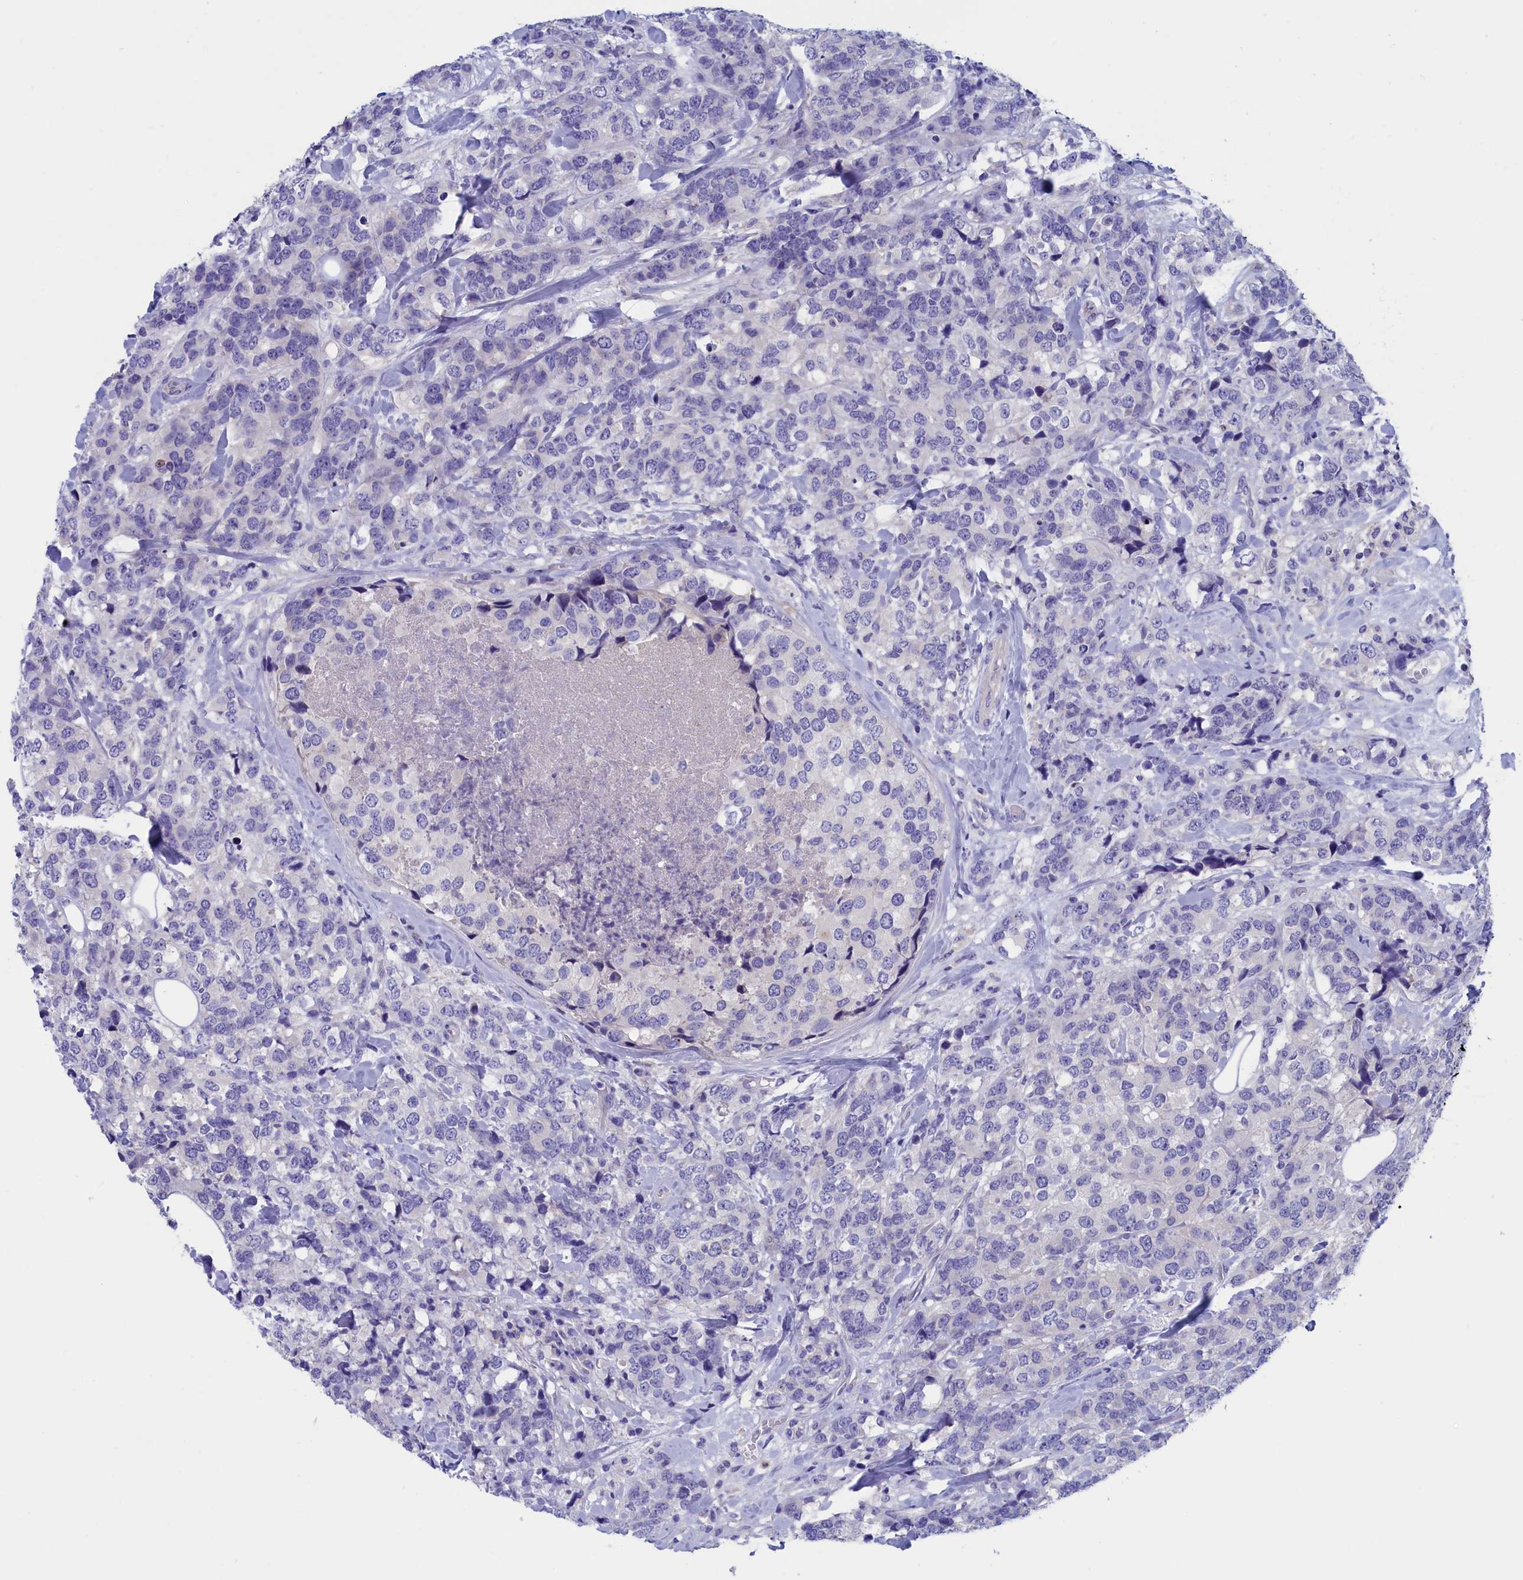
{"staining": {"intensity": "negative", "quantity": "none", "location": "none"}, "tissue": "breast cancer", "cell_type": "Tumor cells", "image_type": "cancer", "snomed": [{"axis": "morphology", "description": "Lobular carcinoma"}, {"axis": "topography", "description": "Breast"}], "caption": "Tumor cells show no significant protein staining in breast lobular carcinoma.", "gene": "VPS35L", "patient": {"sex": "female", "age": 59}}